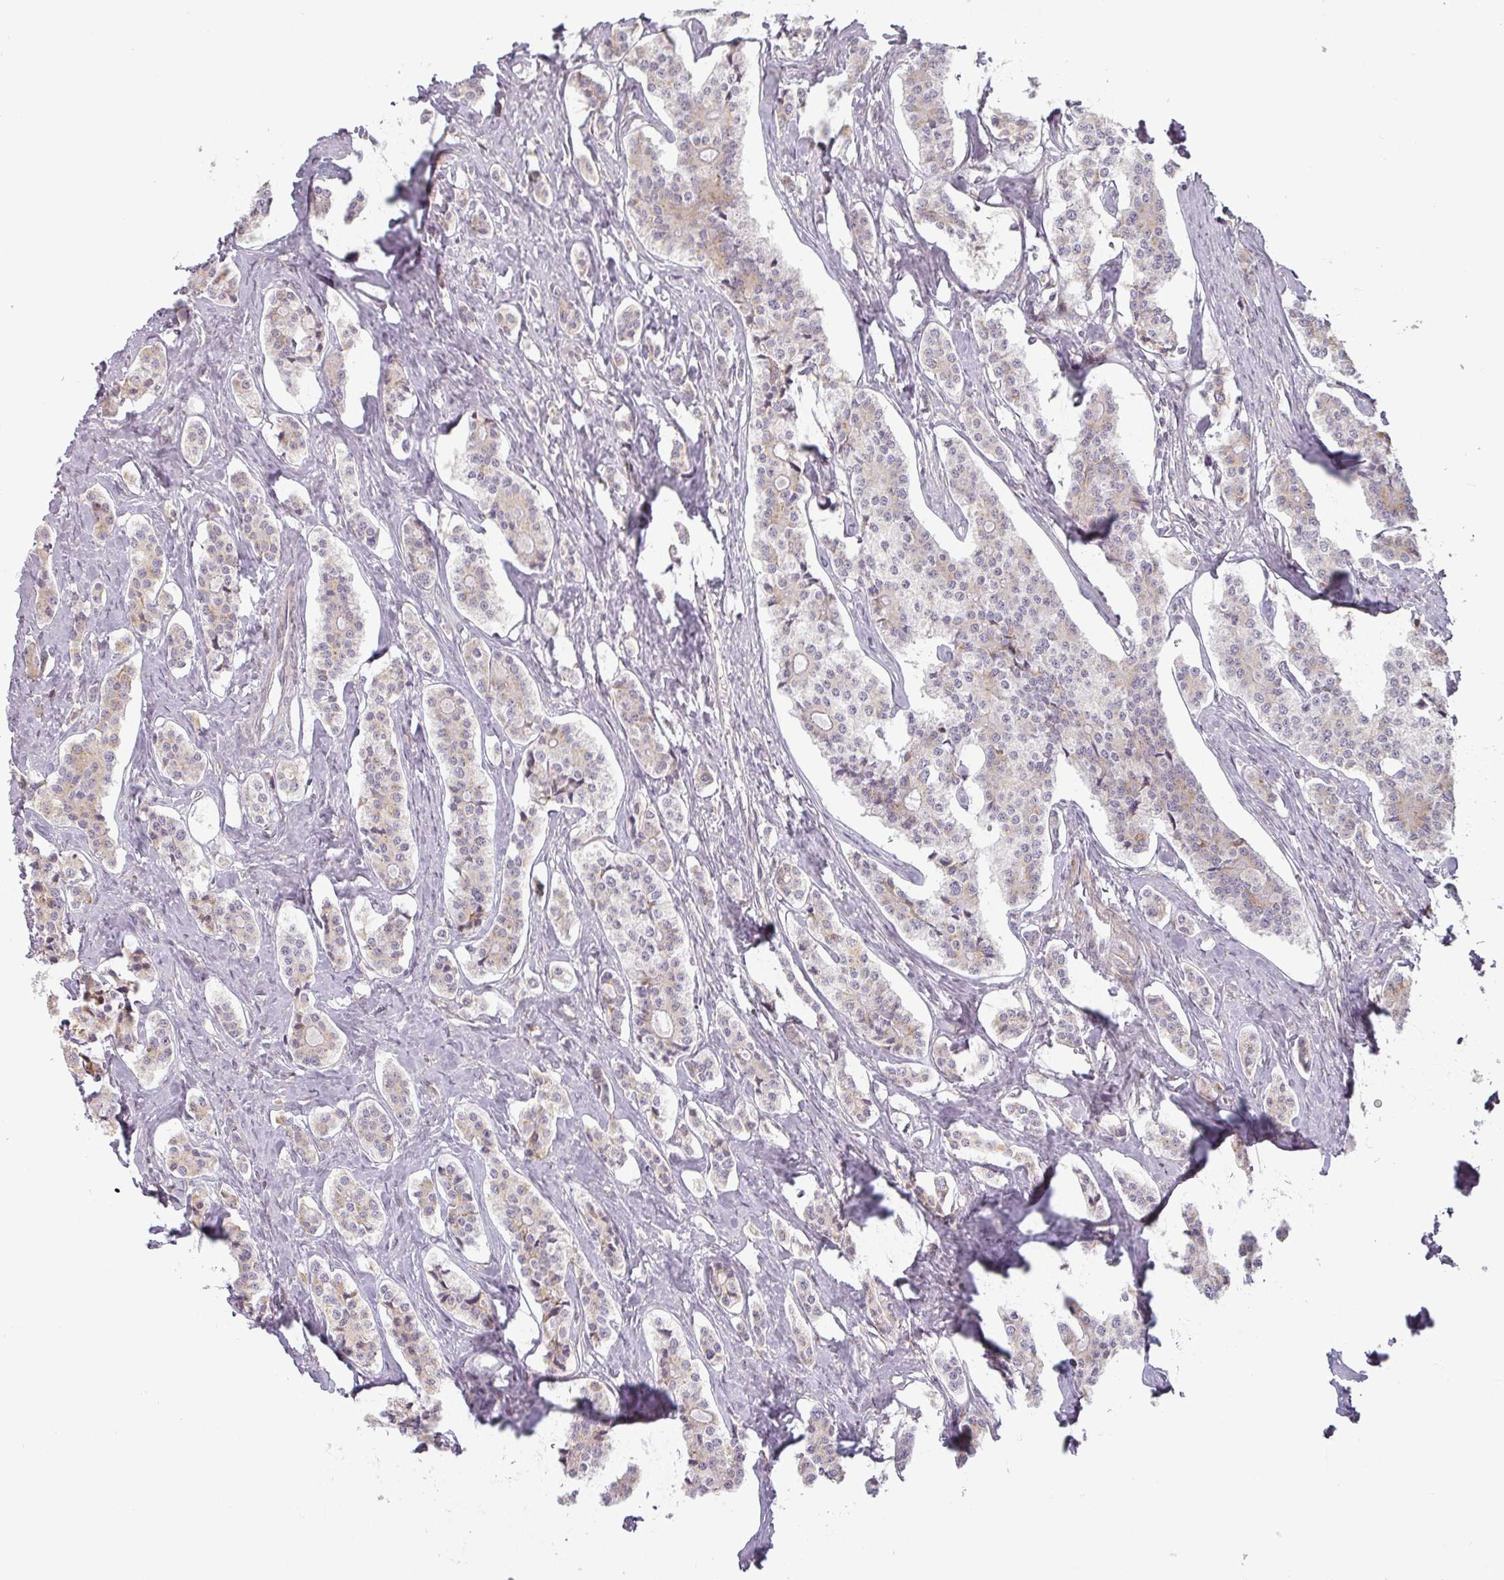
{"staining": {"intensity": "weak", "quantity": "<25%", "location": "cytoplasmic/membranous"}, "tissue": "carcinoid", "cell_type": "Tumor cells", "image_type": "cancer", "snomed": [{"axis": "morphology", "description": "Carcinoid, malignant, NOS"}, {"axis": "topography", "description": "Small intestine"}], "caption": "The image exhibits no significant staining in tumor cells of carcinoid (malignant).", "gene": "CCDC144A", "patient": {"sex": "male", "age": 63}}